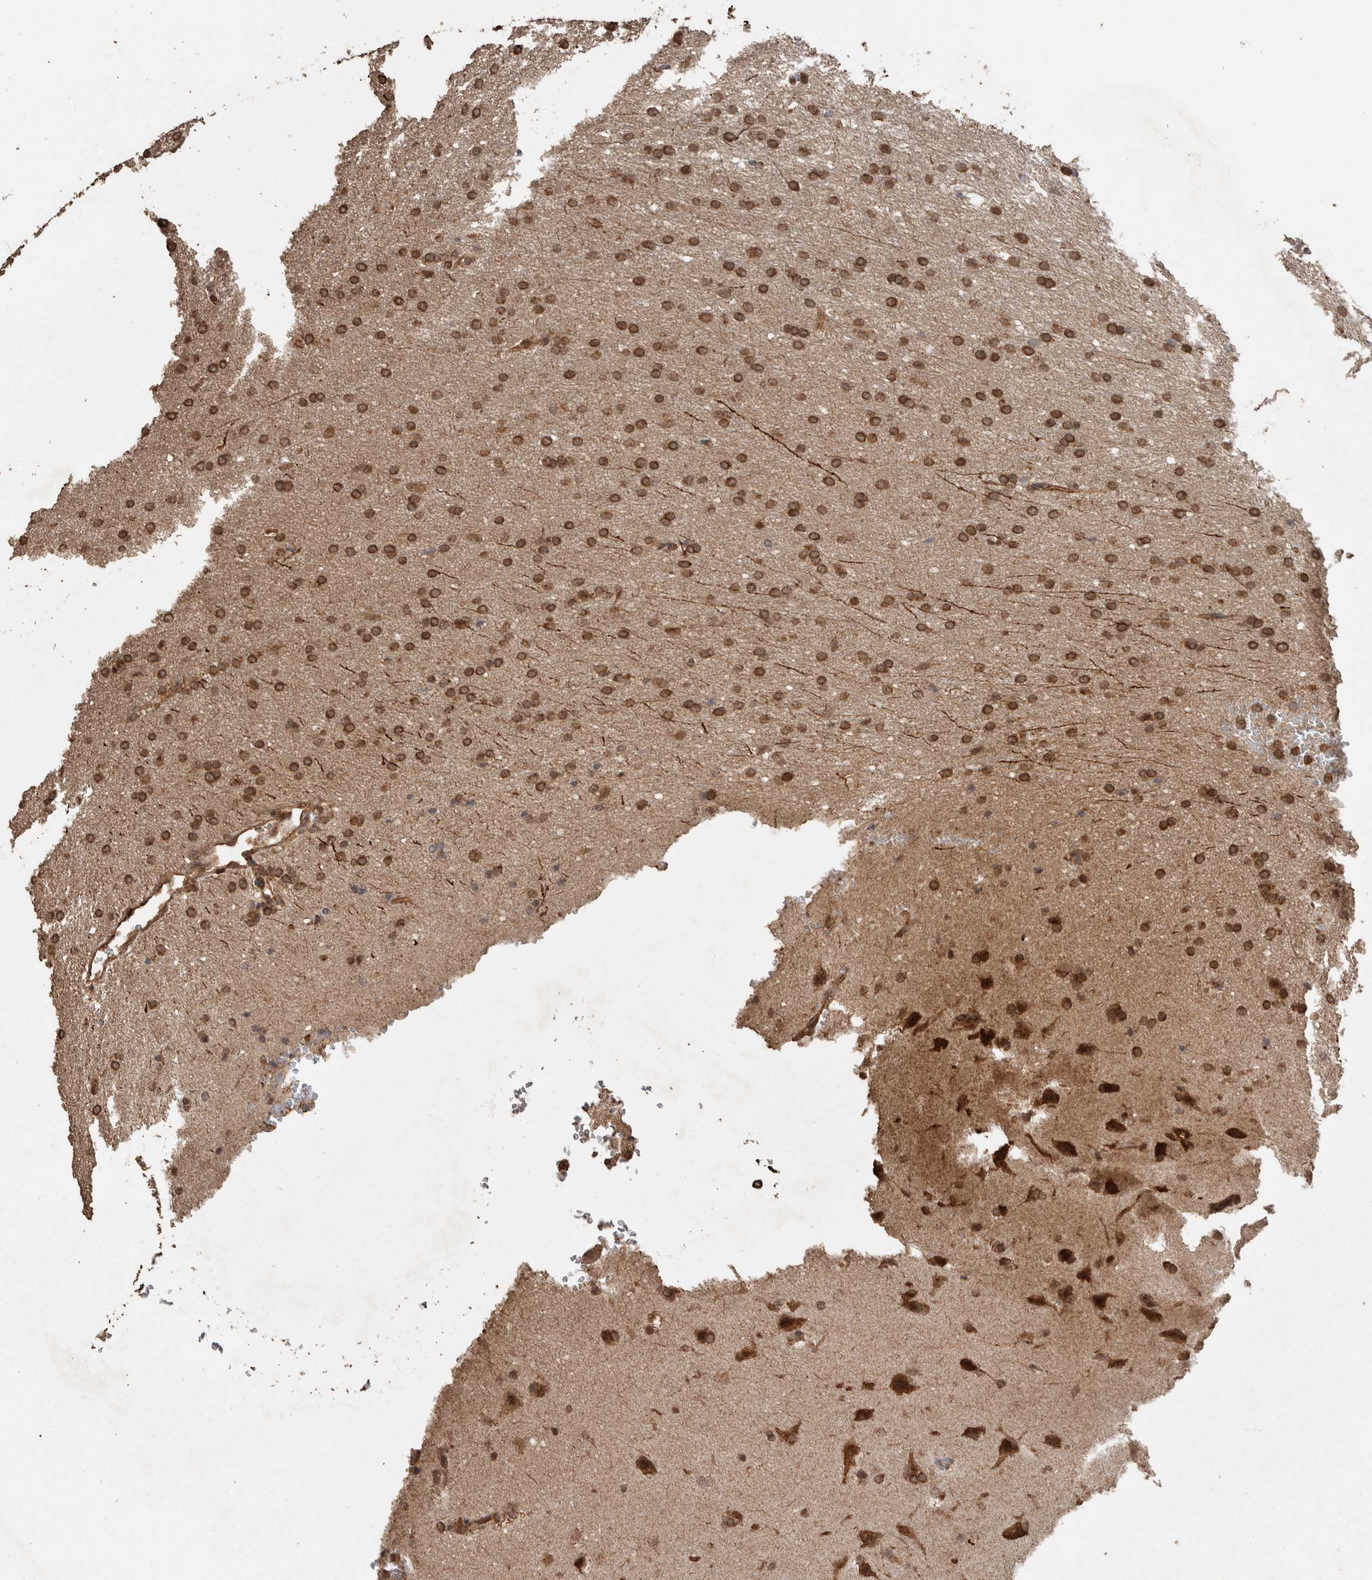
{"staining": {"intensity": "strong", "quantity": ">75%", "location": "cytoplasmic/membranous"}, "tissue": "glioma", "cell_type": "Tumor cells", "image_type": "cancer", "snomed": [{"axis": "morphology", "description": "Glioma, malignant, Low grade"}, {"axis": "topography", "description": "Brain"}], "caption": "Strong cytoplasmic/membranous expression for a protein is seen in approximately >75% of tumor cells of glioma using IHC.", "gene": "PINK1", "patient": {"sex": "female", "age": 37}}